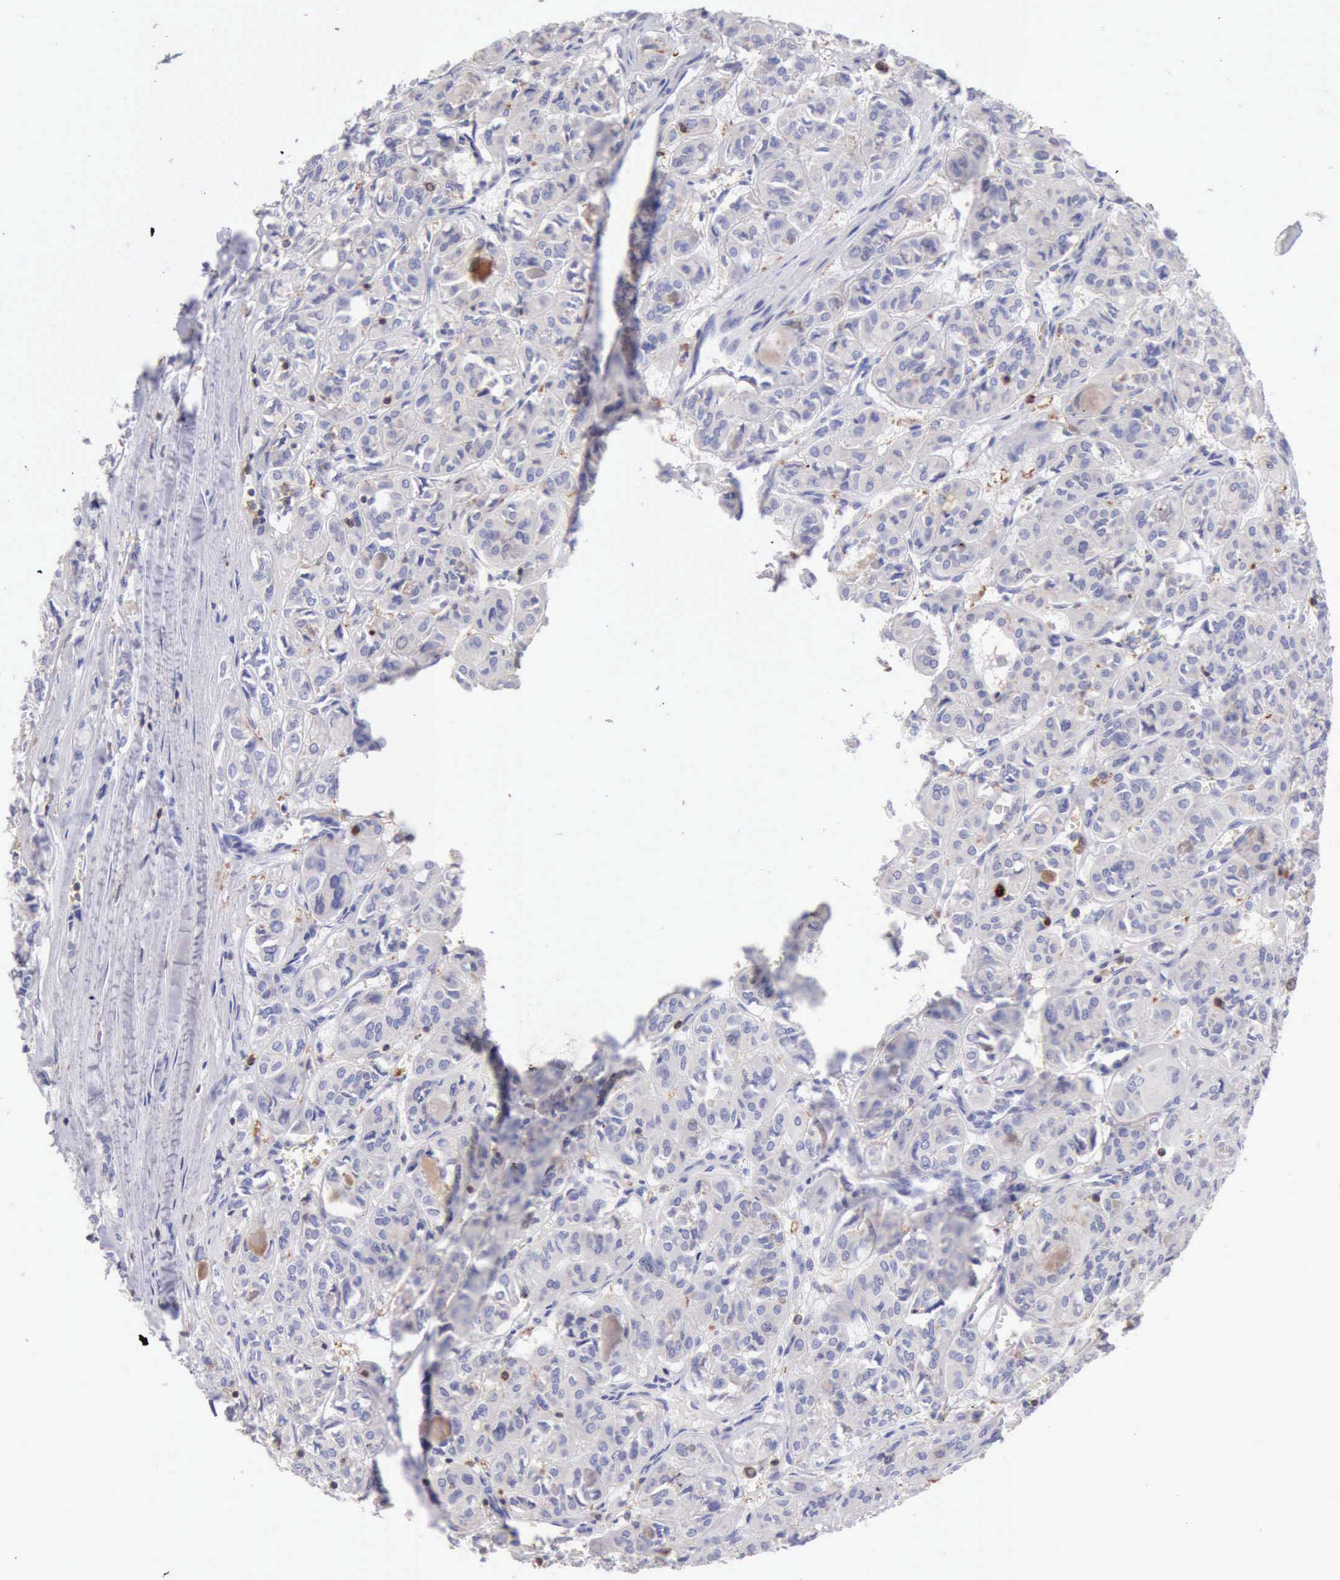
{"staining": {"intensity": "negative", "quantity": "none", "location": "none"}, "tissue": "thyroid cancer", "cell_type": "Tumor cells", "image_type": "cancer", "snomed": [{"axis": "morphology", "description": "Follicular adenoma carcinoma, NOS"}, {"axis": "topography", "description": "Thyroid gland"}], "caption": "Tumor cells show no significant protein positivity in thyroid follicular adenoma carcinoma.", "gene": "SASH3", "patient": {"sex": "female", "age": 71}}